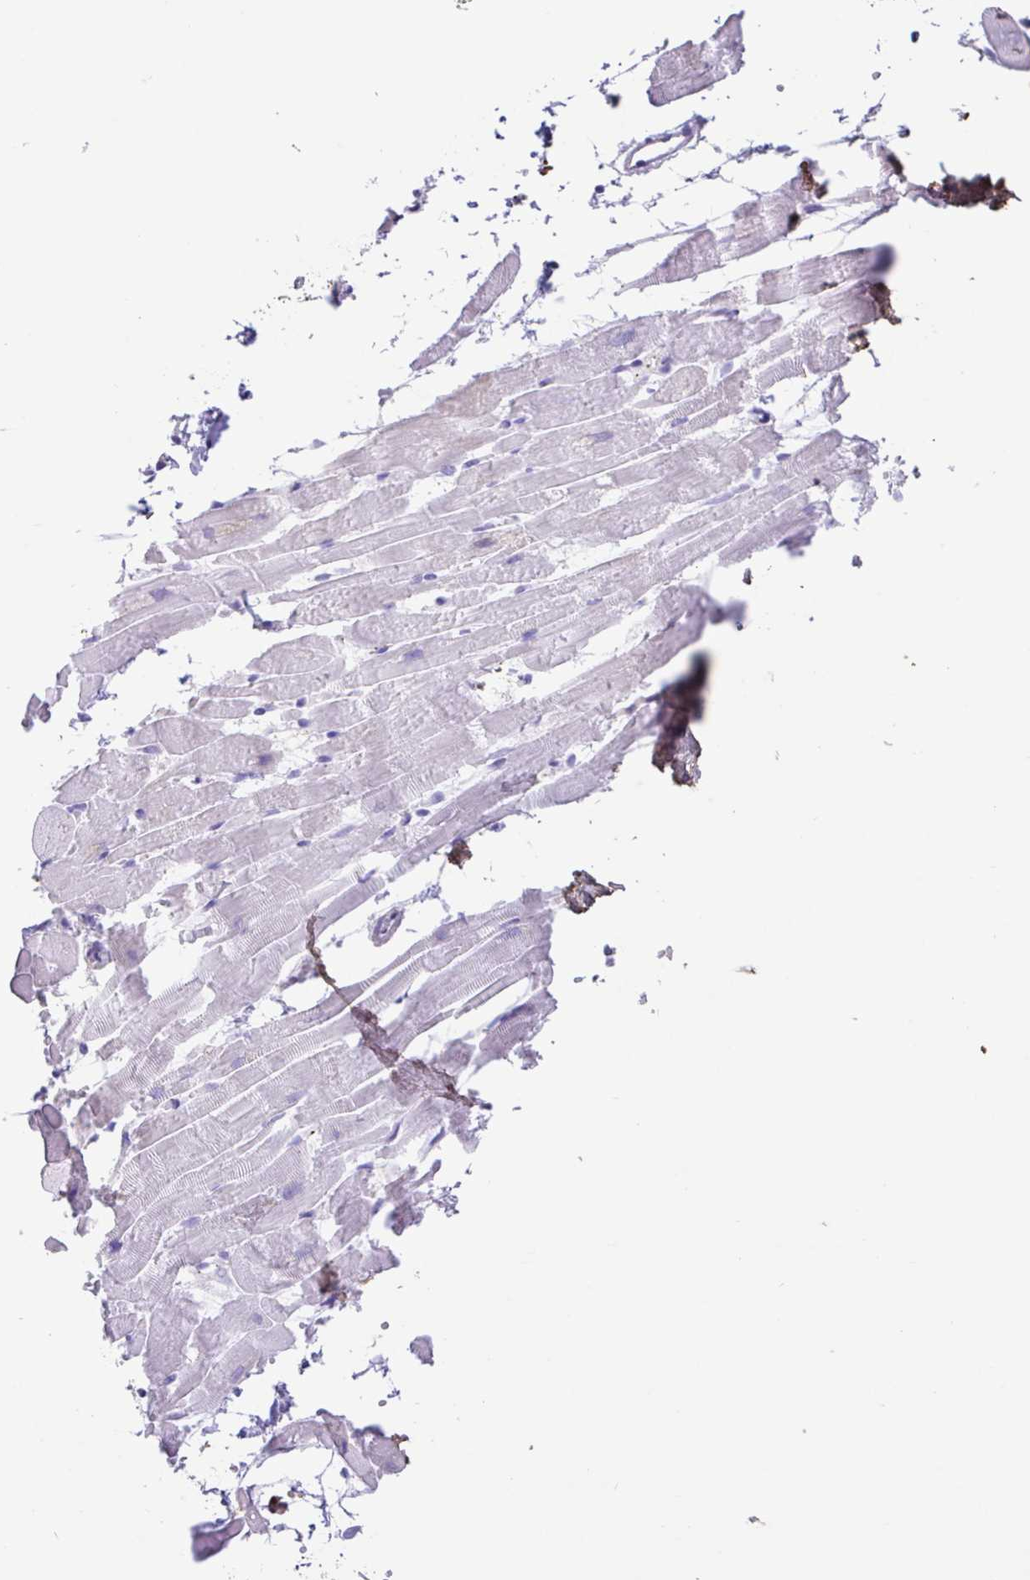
{"staining": {"intensity": "negative", "quantity": "none", "location": "none"}, "tissue": "heart muscle", "cell_type": "Cardiomyocytes", "image_type": "normal", "snomed": [{"axis": "morphology", "description": "Normal tissue, NOS"}, {"axis": "topography", "description": "Heart"}], "caption": "A histopathology image of human heart muscle is negative for staining in cardiomyocytes. The staining was performed using DAB to visualize the protein expression in brown, while the nuclei were stained in blue with hematoxylin (Magnification: 20x).", "gene": "HOXC12", "patient": {"sex": "male", "age": 37}}